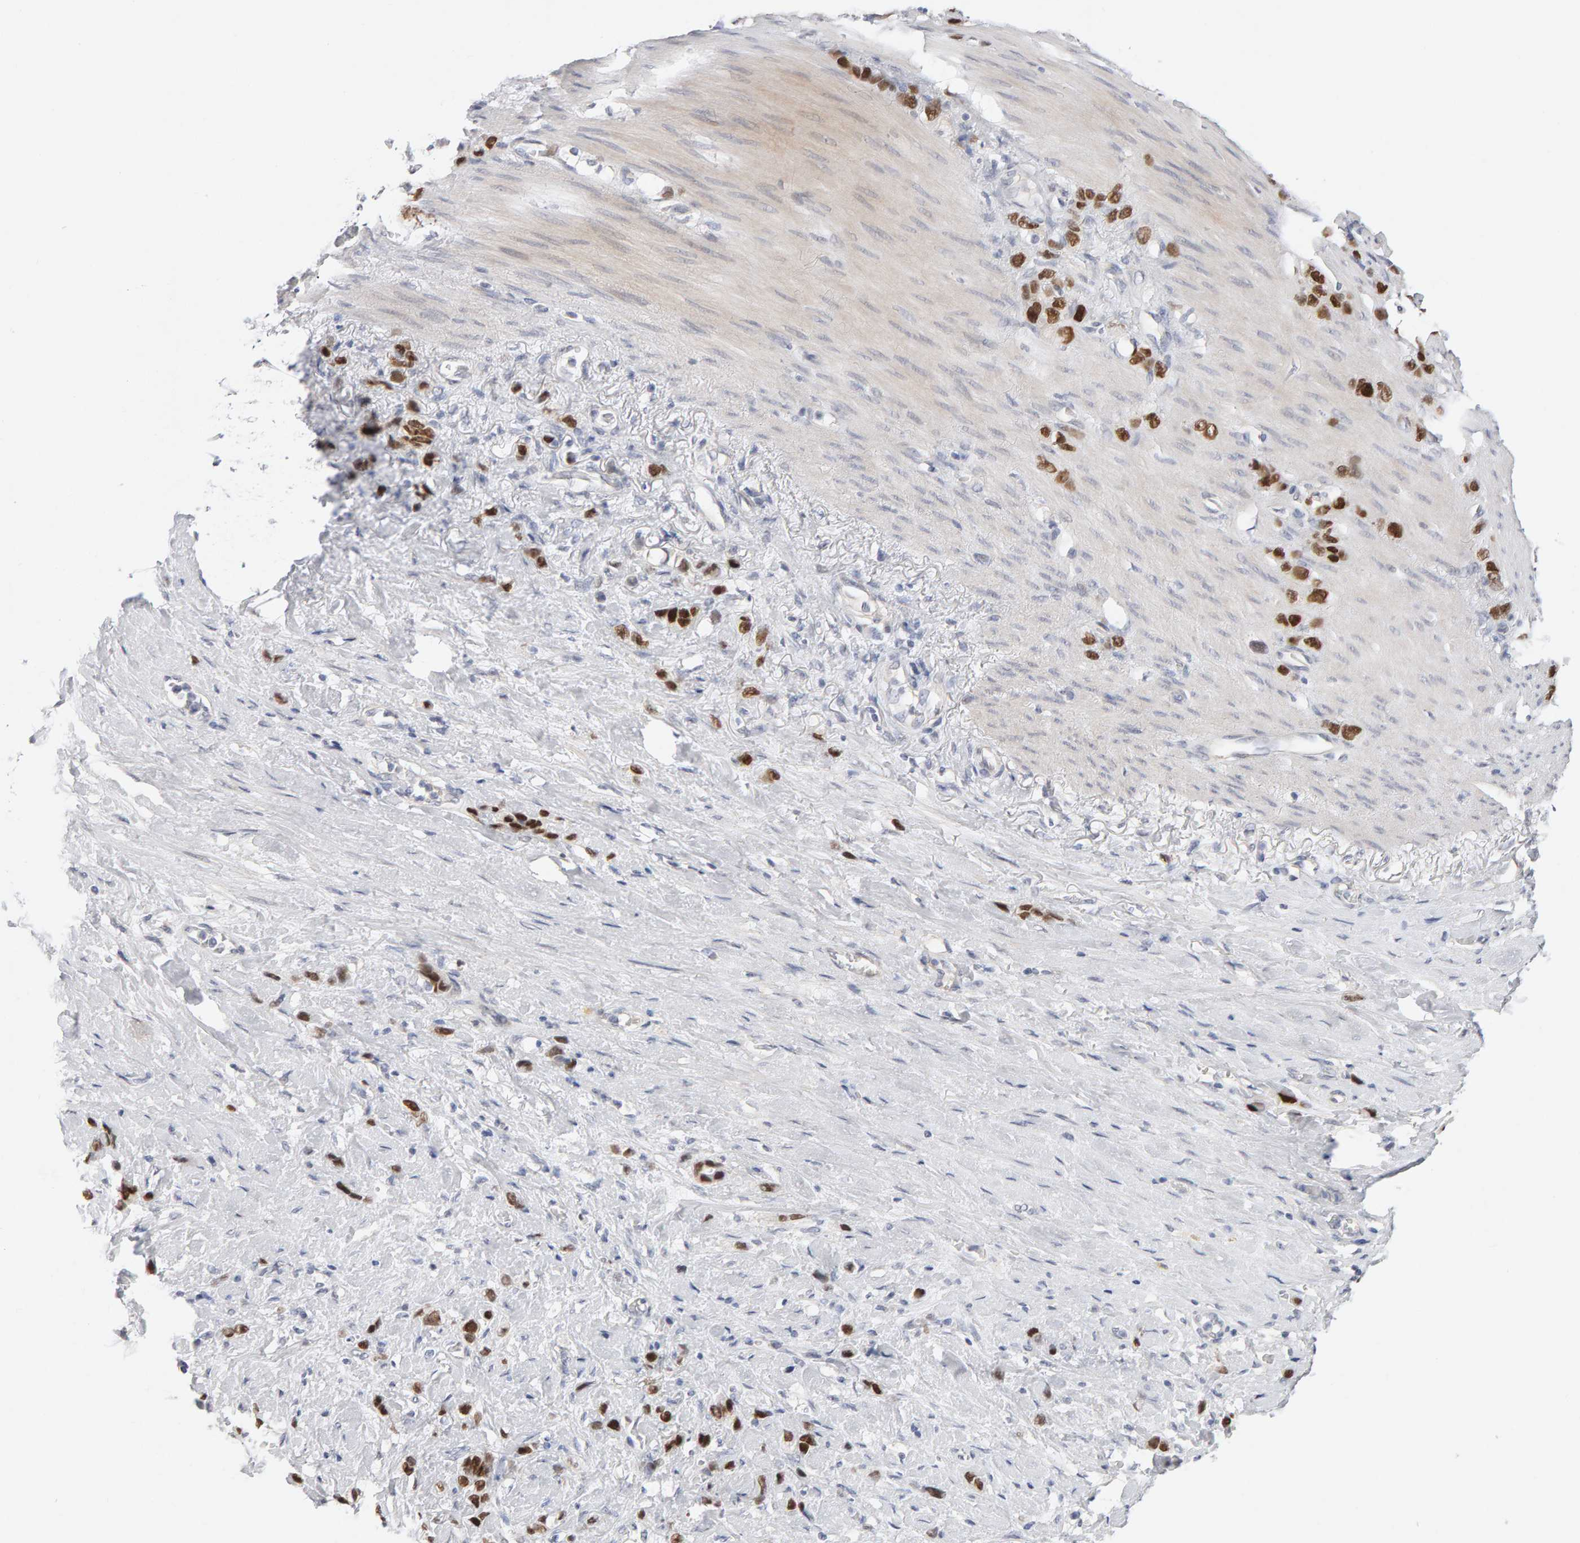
{"staining": {"intensity": "strong", "quantity": ">75%", "location": "nuclear"}, "tissue": "stomach cancer", "cell_type": "Tumor cells", "image_type": "cancer", "snomed": [{"axis": "morphology", "description": "Normal tissue, NOS"}, {"axis": "morphology", "description": "Adenocarcinoma, NOS"}, {"axis": "morphology", "description": "Adenocarcinoma, High grade"}, {"axis": "topography", "description": "Stomach, upper"}, {"axis": "topography", "description": "Stomach"}], "caption": "The immunohistochemical stain shows strong nuclear staining in tumor cells of stomach cancer tissue.", "gene": "HNF4A", "patient": {"sex": "female", "age": 65}}